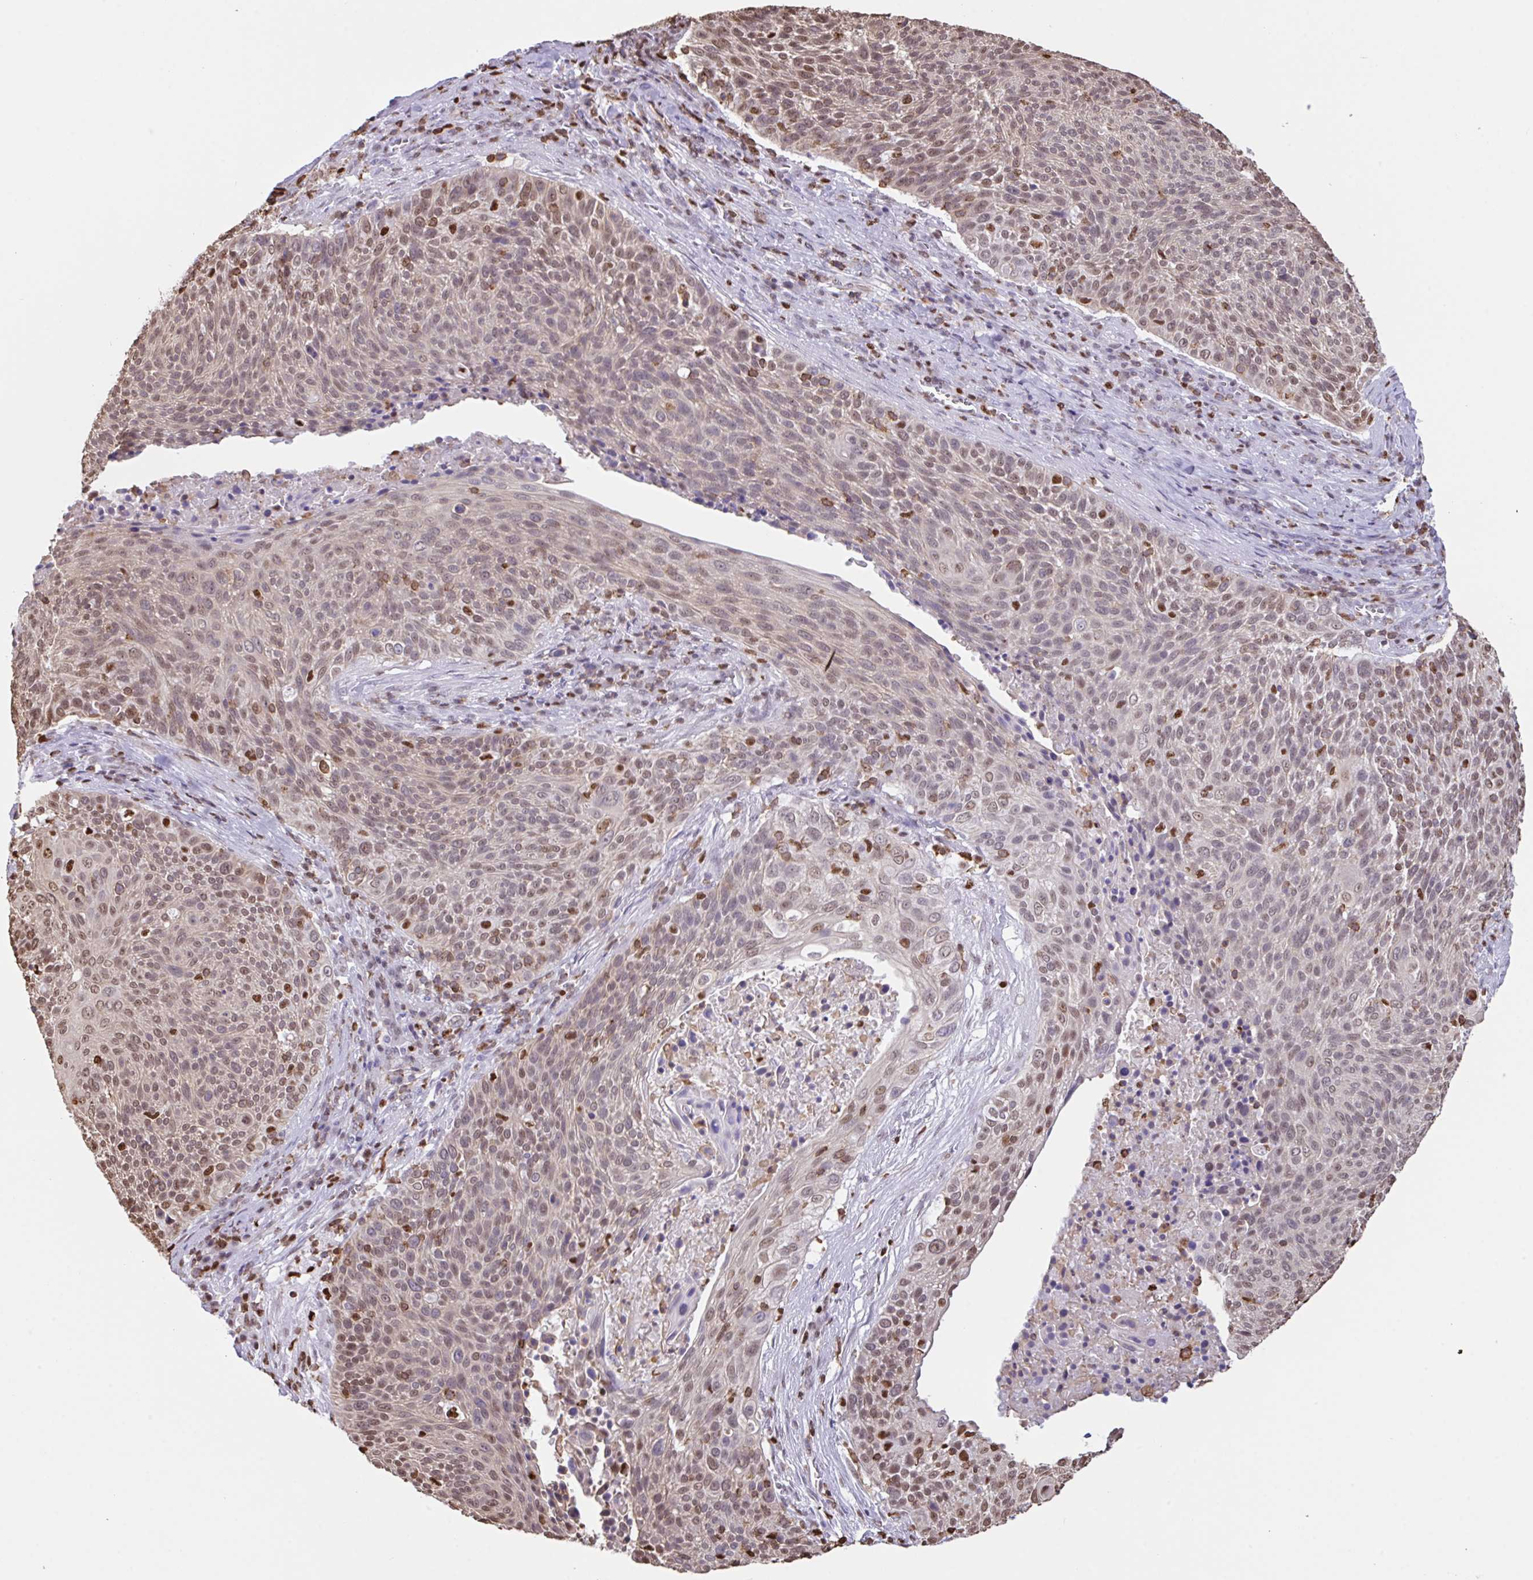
{"staining": {"intensity": "moderate", "quantity": "25%-75%", "location": "nuclear"}, "tissue": "cervical cancer", "cell_type": "Tumor cells", "image_type": "cancer", "snomed": [{"axis": "morphology", "description": "Squamous cell carcinoma, NOS"}, {"axis": "topography", "description": "Cervix"}], "caption": "DAB immunohistochemical staining of cervical cancer shows moderate nuclear protein positivity in about 25%-75% of tumor cells.", "gene": "BTBD10", "patient": {"sex": "female", "age": 31}}